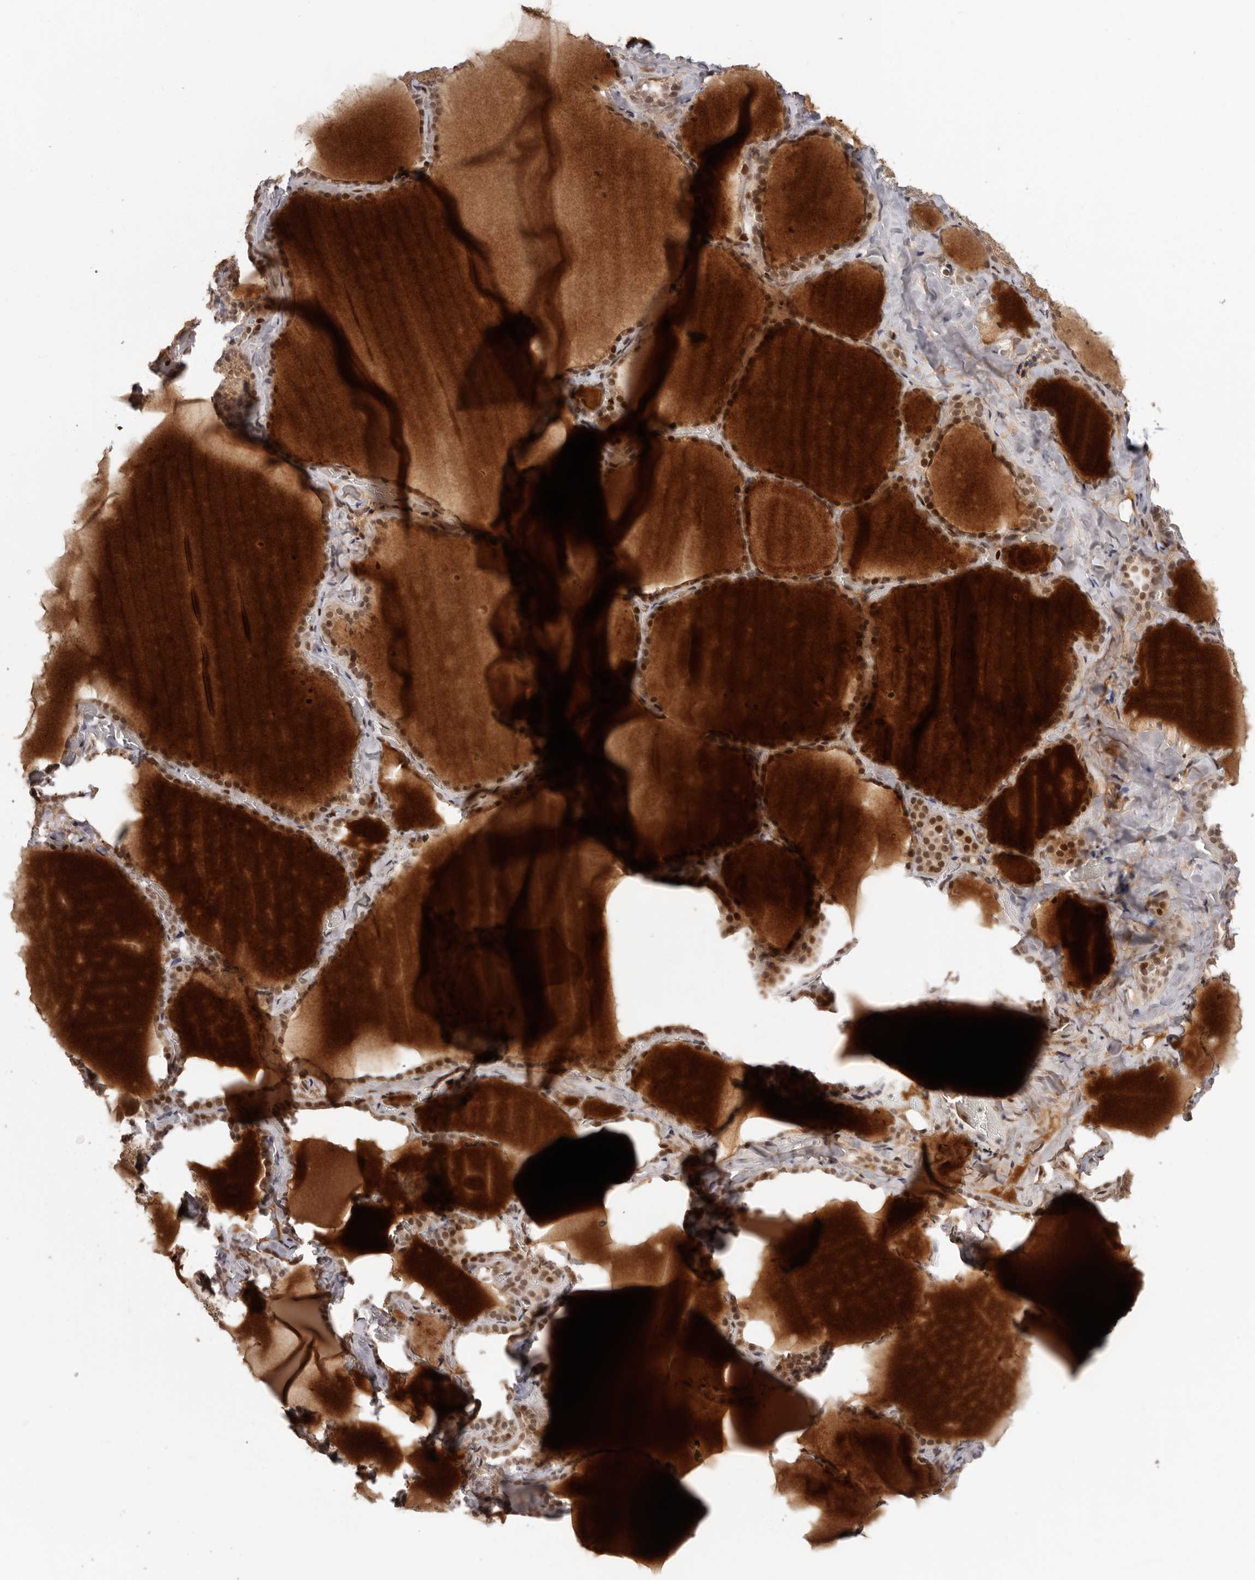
{"staining": {"intensity": "moderate", "quantity": ">75%", "location": "cytoplasmic/membranous,nuclear"}, "tissue": "thyroid gland", "cell_type": "Glandular cells", "image_type": "normal", "snomed": [{"axis": "morphology", "description": "Normal tissue, NOS"}, {"axis": "topography", "description": "Thyroid gland"}], "caption": "Immunohistochemistry (IHC) (DAB) staining of unremarkable thyroid gland displays moderate cytoplasmic/membranous,nuclear protein expression in approximately >75% of glandular cells.", "gene": "TBX5", "patient": {"sex": "female", "age": 22}}